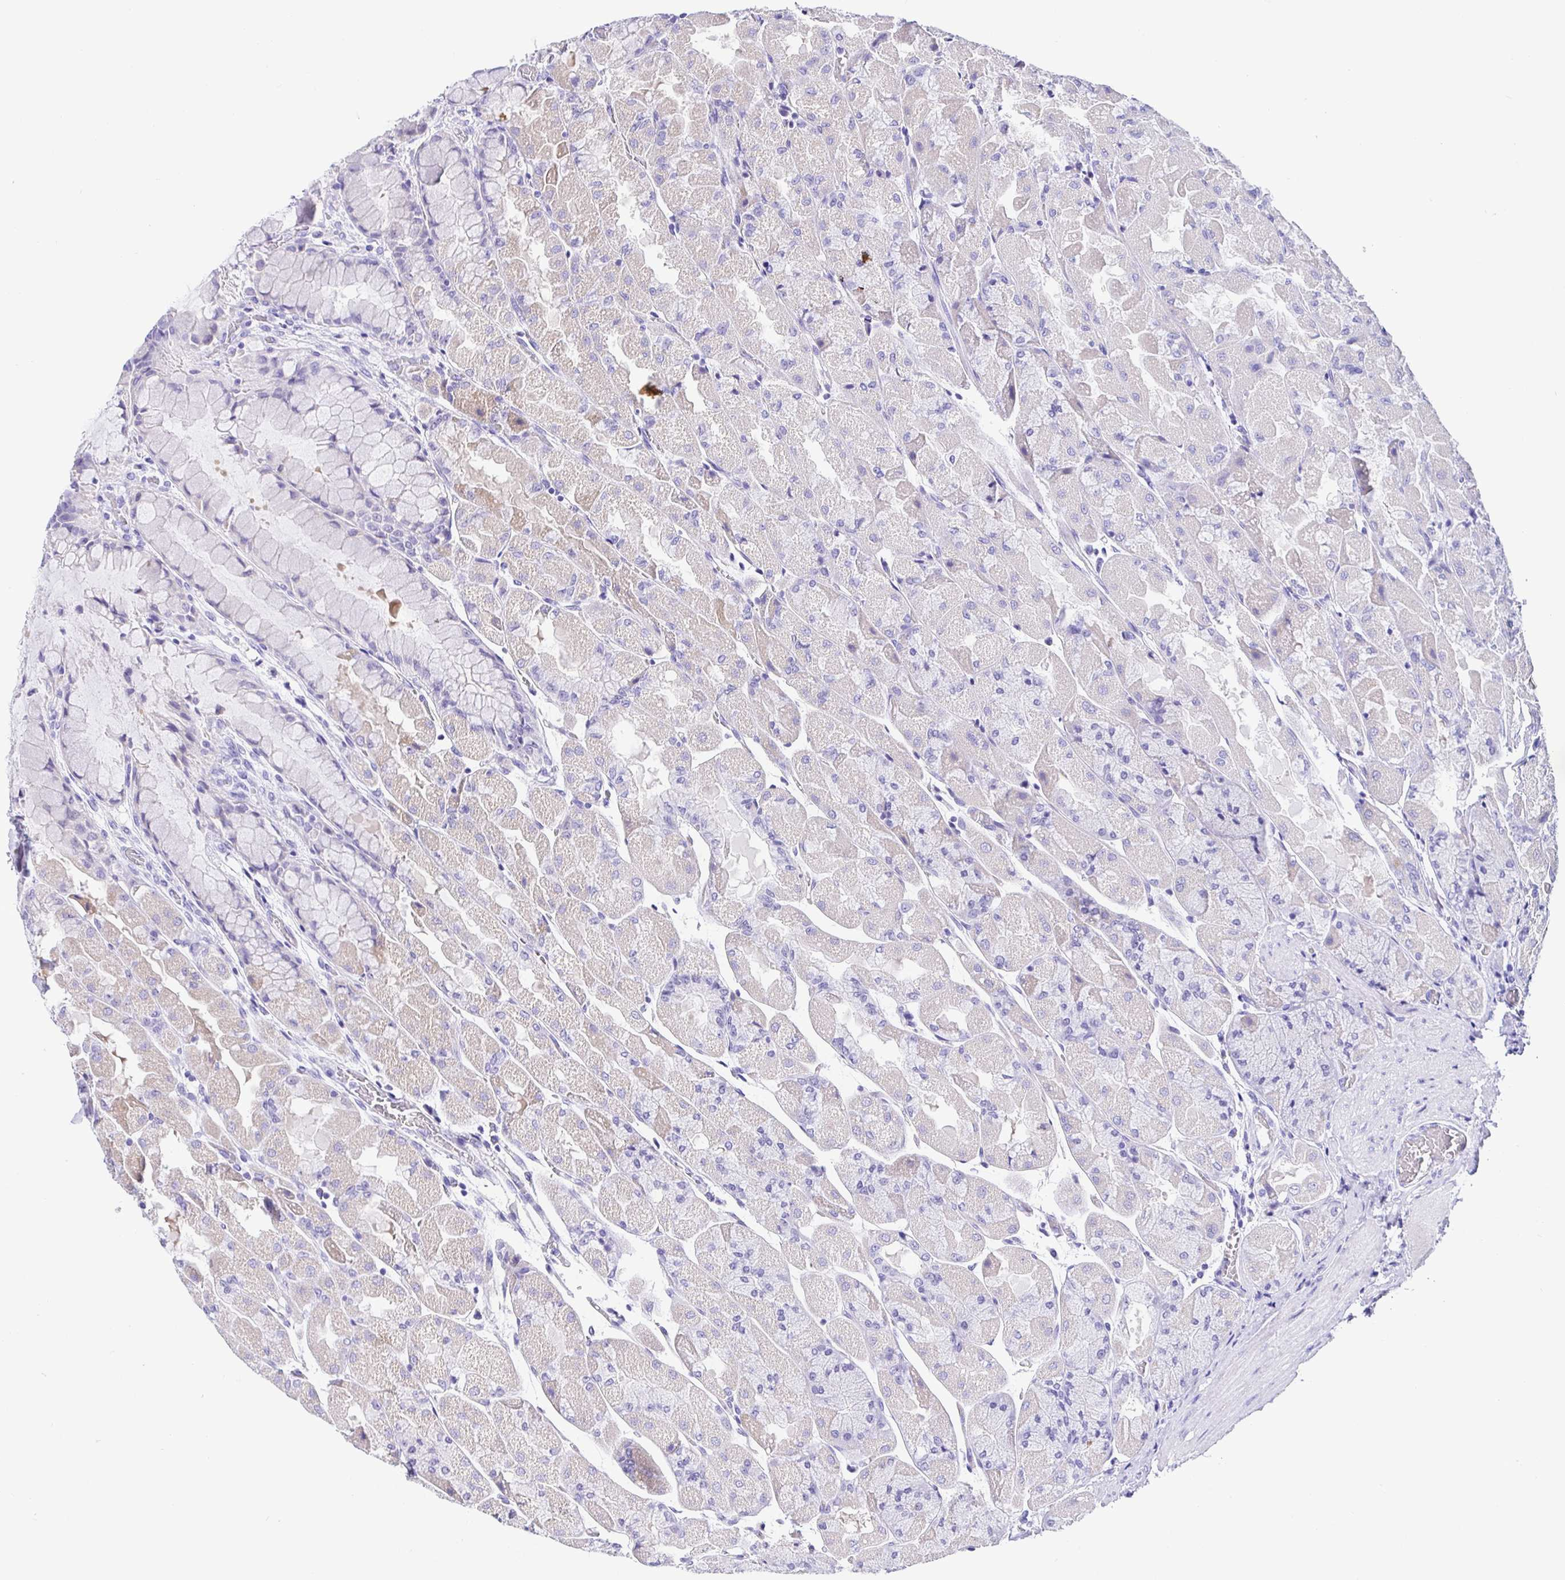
{"staining": {"intensity": "weak", "quantity": "<25%", "location": "cytoplasmic/membranous"}, "tissue": "stomach", "cell_type": "Glandular cells", "image_type": "normal", "snomed": [{"axis": "morphology", "description": "Normal tissue, NOS"}, {"axis": "topography", "description": "Stomach"}], "caption": "The histopathology image shows no significant positivity in glandular cells of stomach.", "gene": "PRAMEF18", "patient": {"sex": "female", "age": 61}}